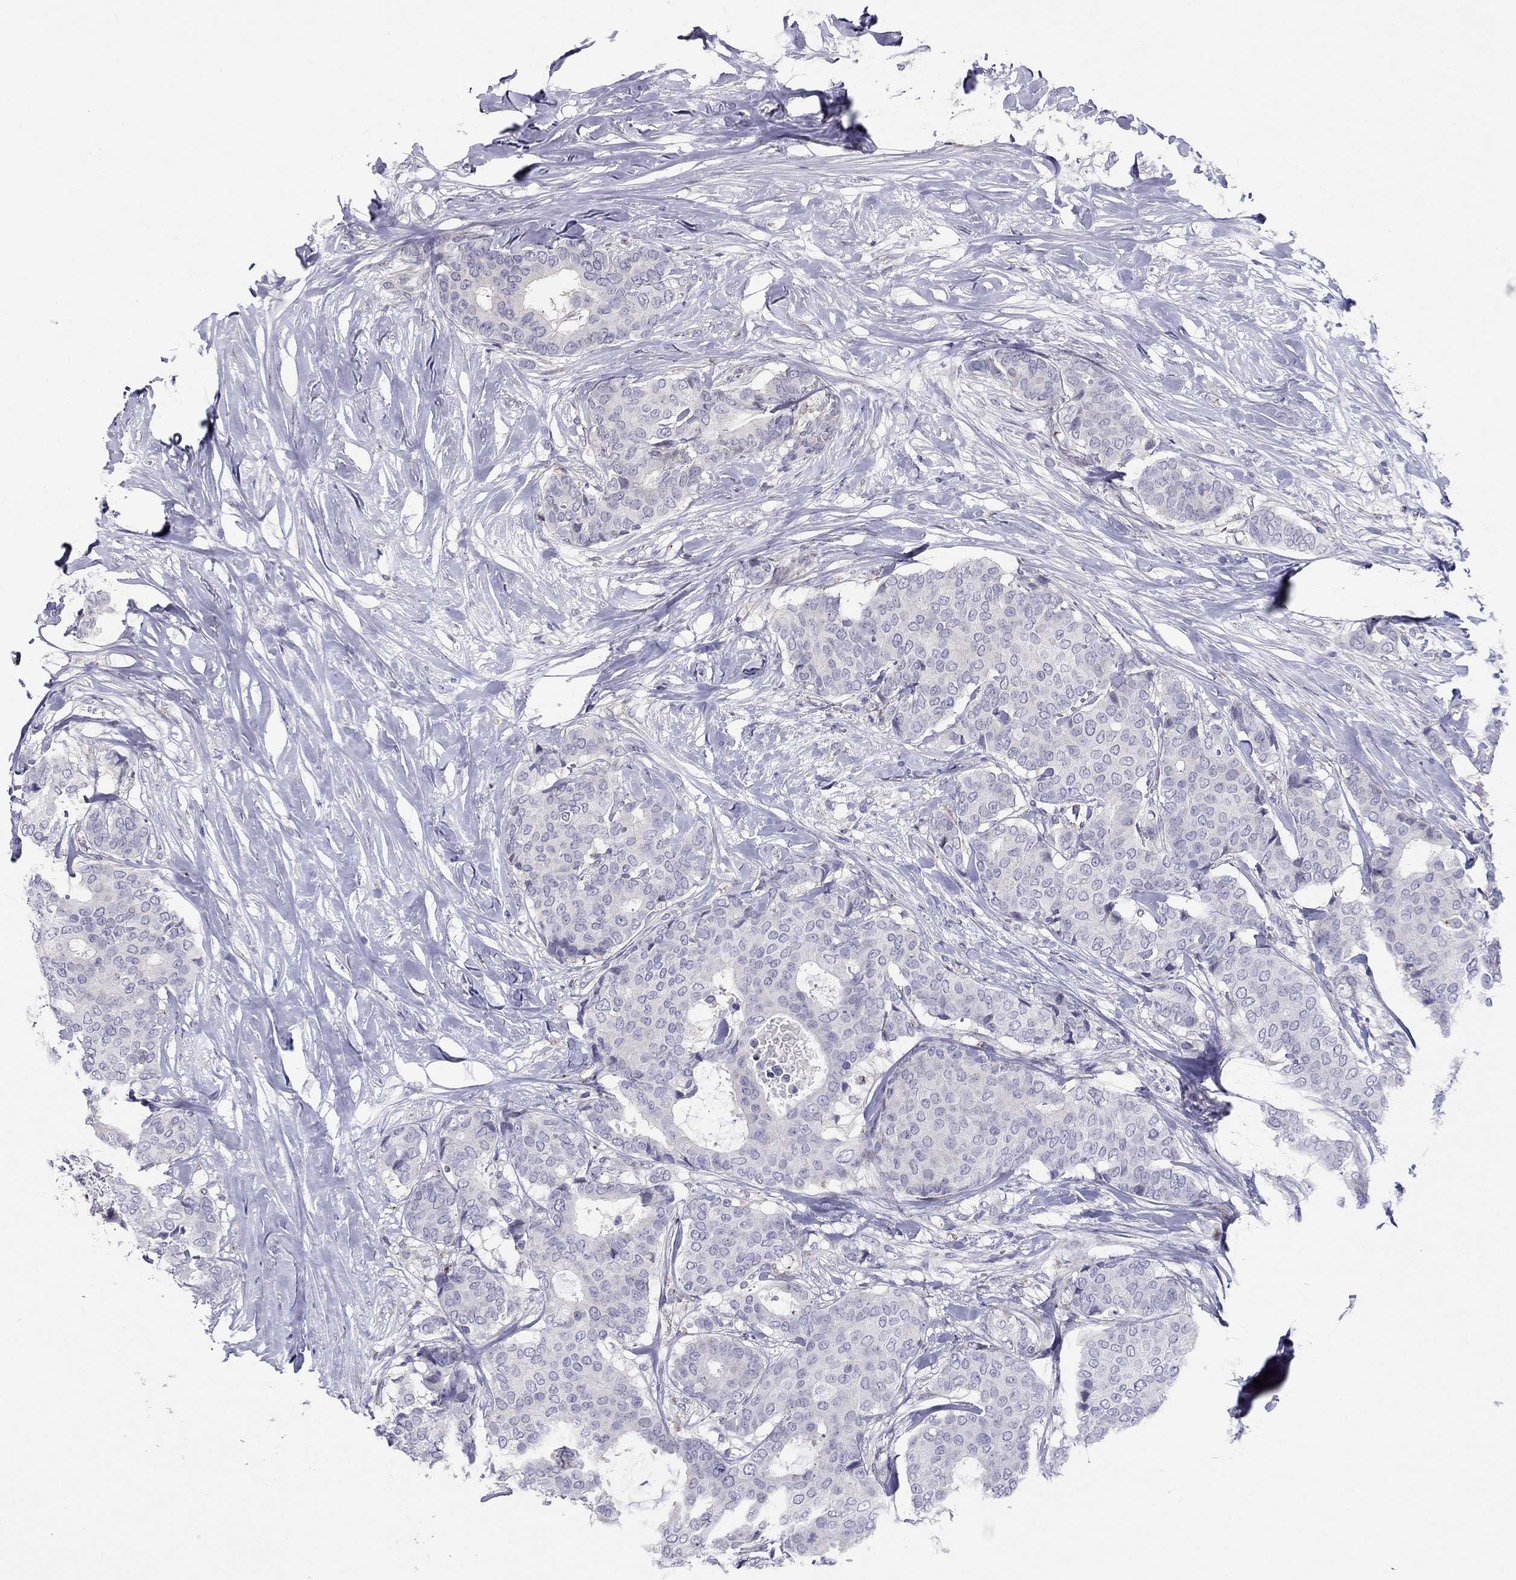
{"staining": {"intensity": "negative", "quantity": "none", "location": "none"}, "tissue": "breast cancer", "cell_type": "Tumor cells", "image_type": "cancer", "snomed": [{"axis": "morphology", "description": "Duct carcinoma"}, {"axis": "topography", "description": "Breast"}], "caption": "Immunohistochemistry of human breast cancer reveals no expression in tumor cells.", "gene": "MAGEB4", "patient": {"sex": "female", "age": 75}}